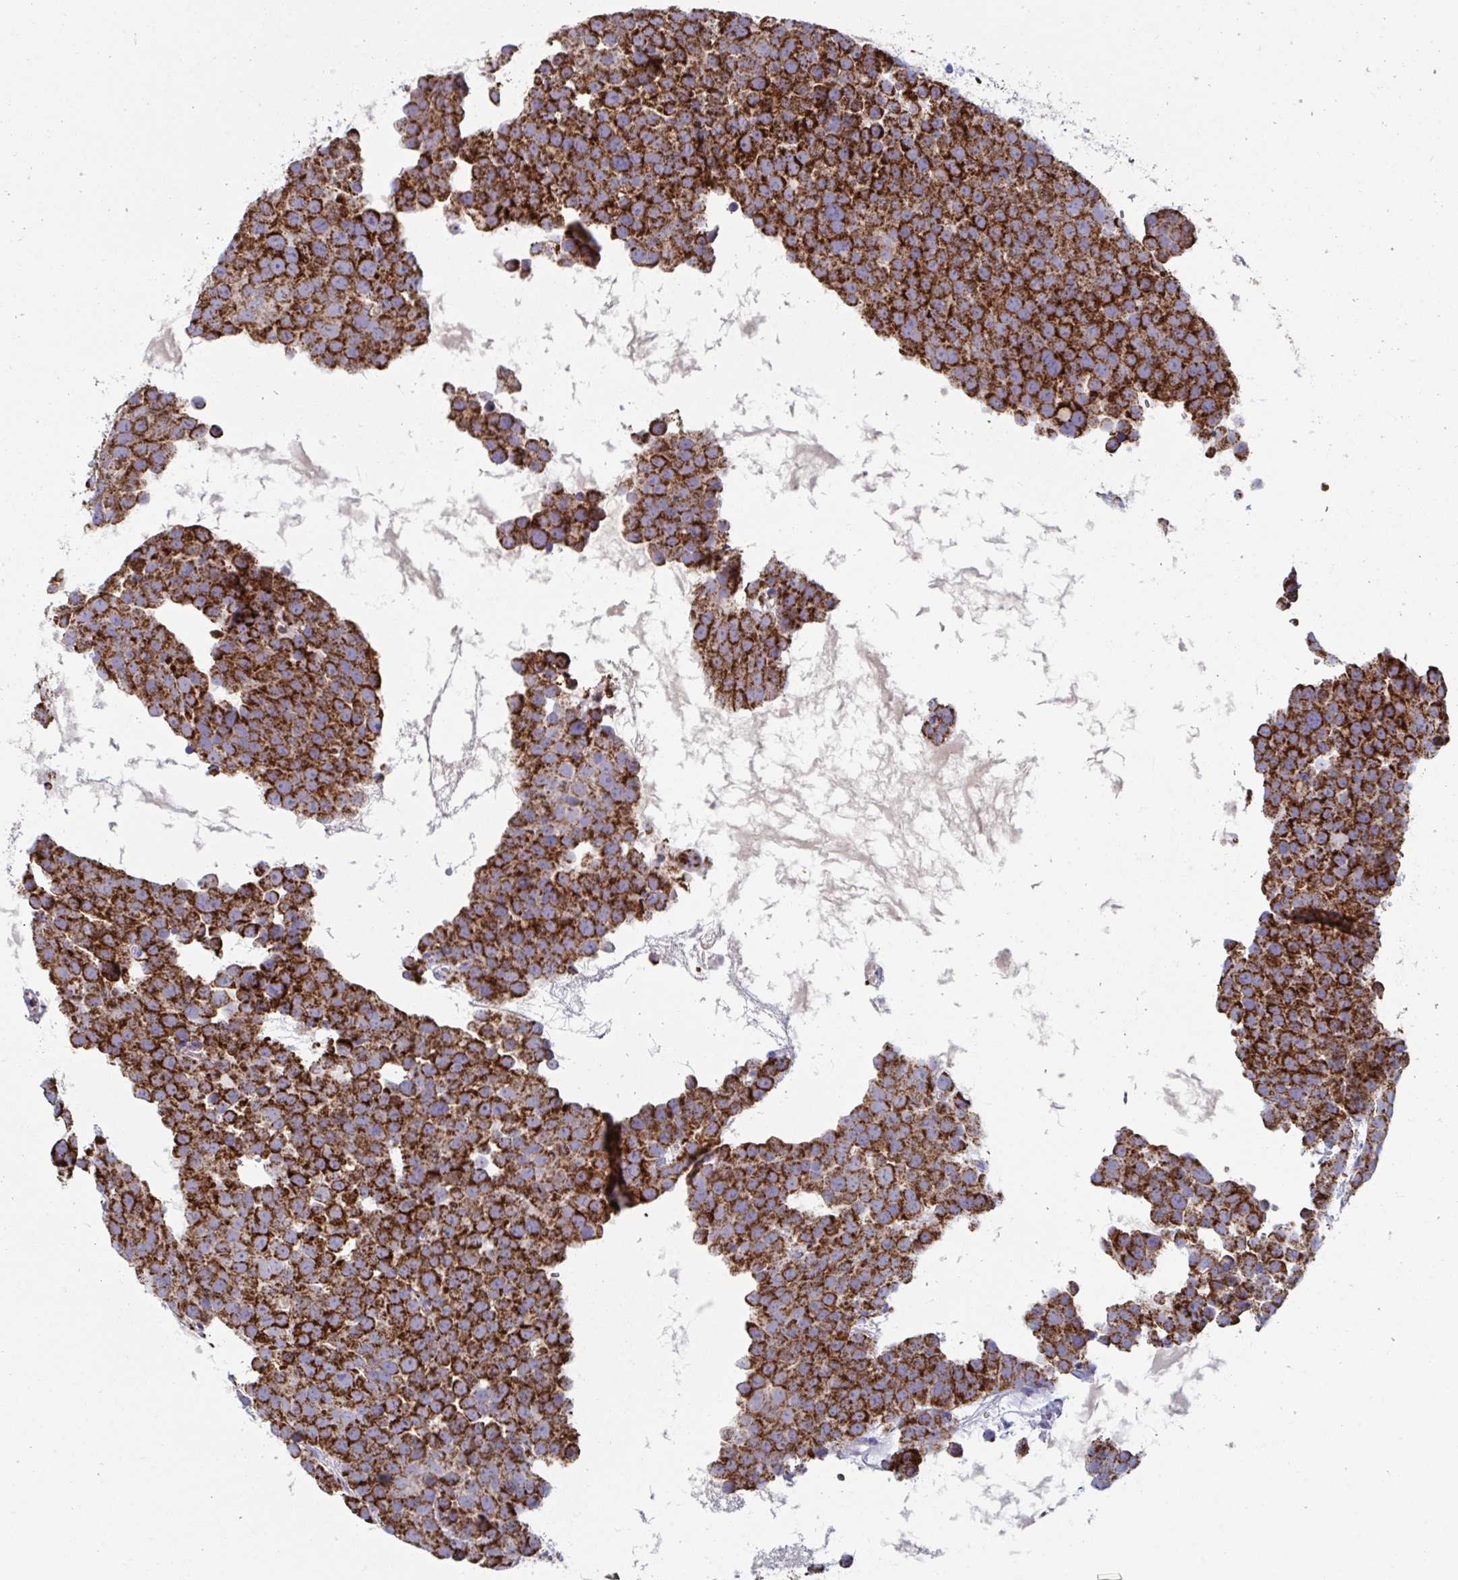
{"staining": {"intensity": "strong", "quantity": ">75%", "location": "cytoplasmic/membranous"}, "tissue": "testis cancer", "cell_type": "Tumor cells", "image_type": "cancer", "snomed": [{"axis": "morphology", "description": "Seminoma, NOS"}, {"axis": "topography", "description": "Testis"}], "caption": "About >75% of tumor cells in testis cancer exhibit strong cytoplasmic/membranous protein staining as visualized by brown immunohistochemical staining.", "gene": "BCAT2", "patient": {"sex": "male", "age": 71}}